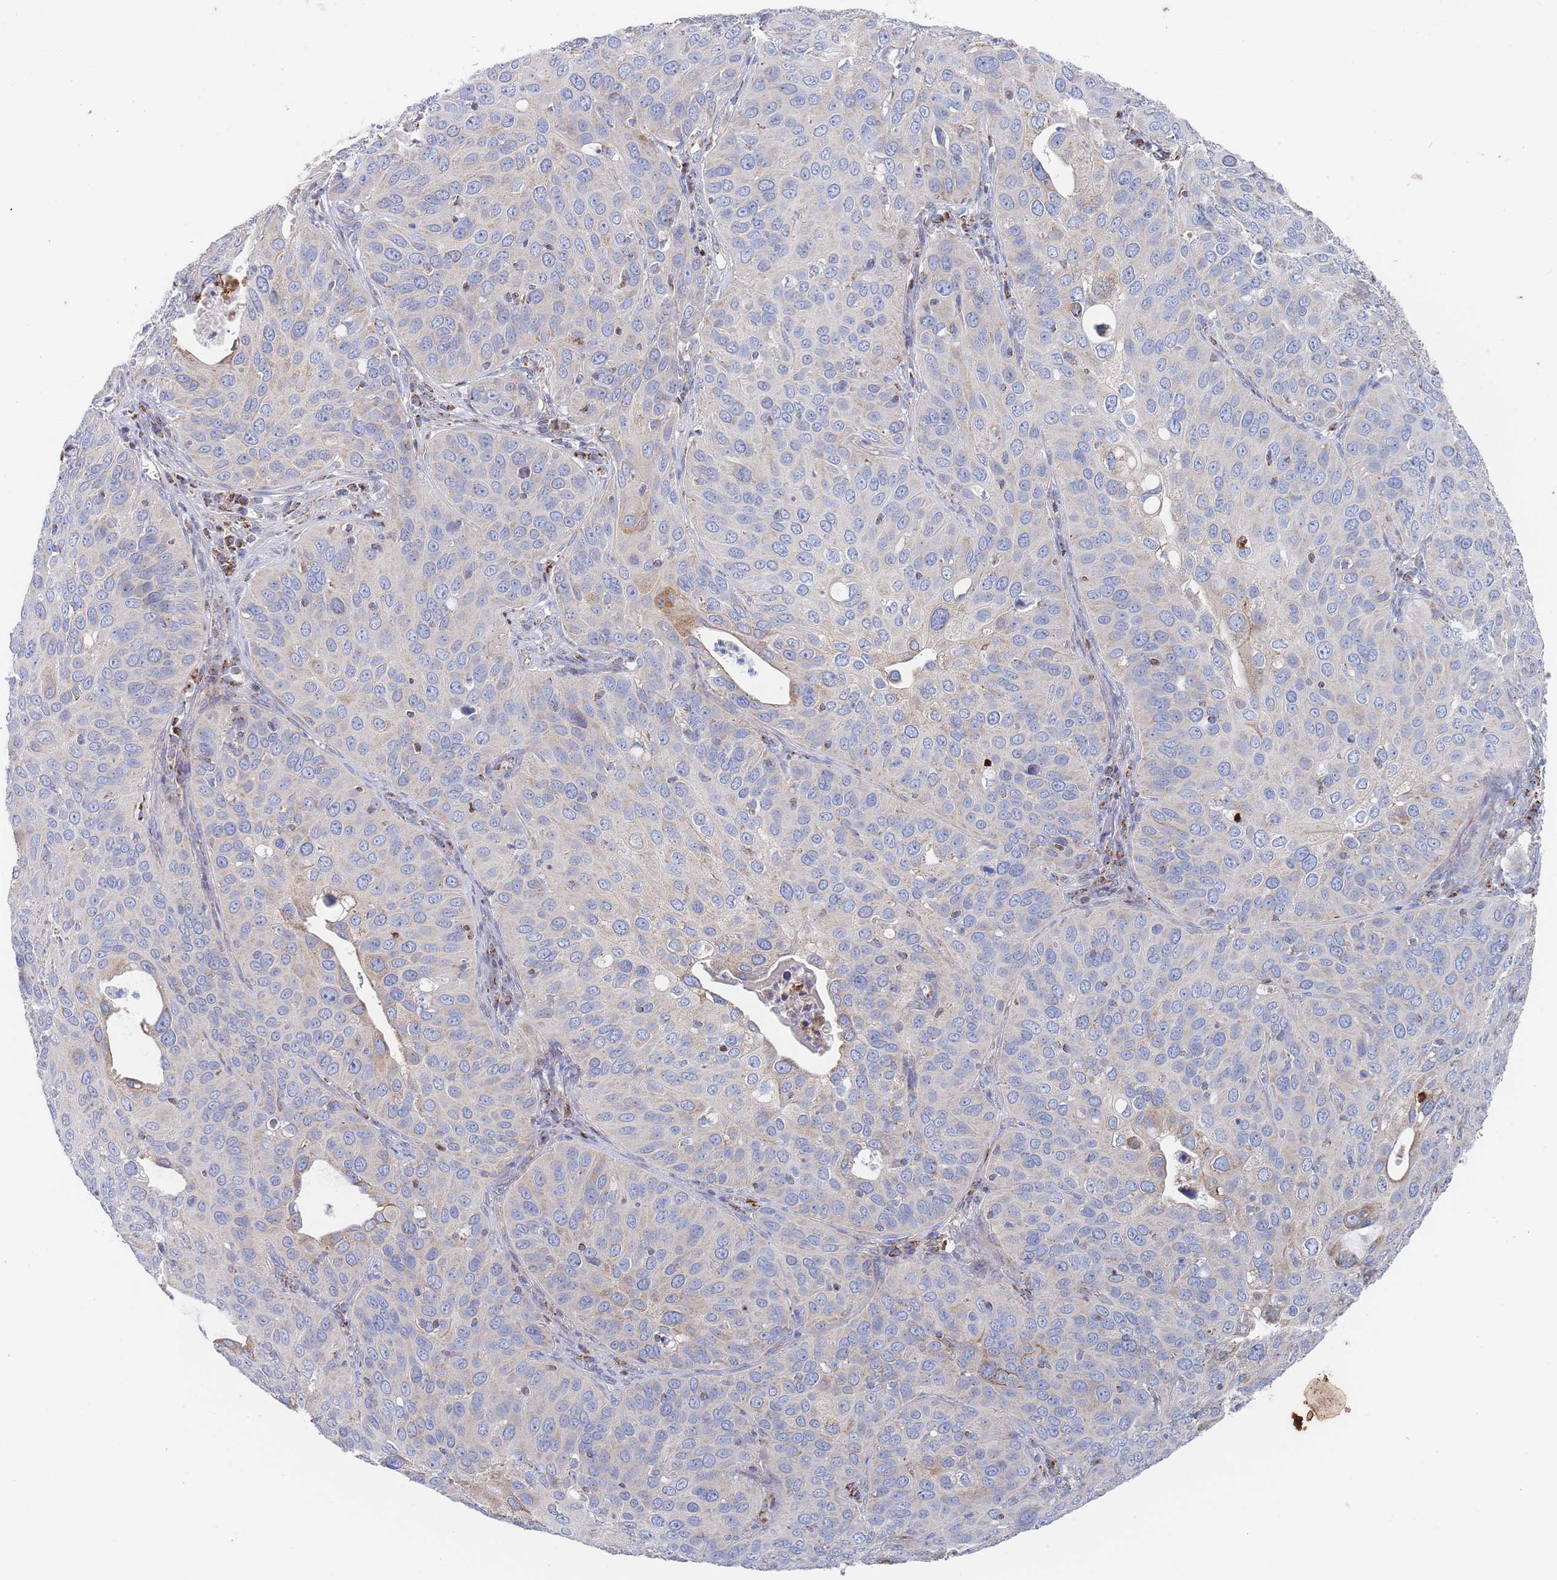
{"staining": {"intensity": "moderate", "quantity": "<25%", "location": "cytoplasmic/membranous"}, "tissue": "cervical cancer", "cell_type": "Tumor cells", "image_type": "cancer", "snomed": [{"axis": "morphology", "description": "Squamous cell carcinoma, NOS"}, {"axis": "topography", "description": "Cervix"}], "caption": "Immunohistochemical staining of human cervical cancer displays low levels of moderate cytoplasmic/membranous expression in about <25% of tumor cells.", "gene": "IKZF4", "patient": {"sex": "female", "age": 36}}